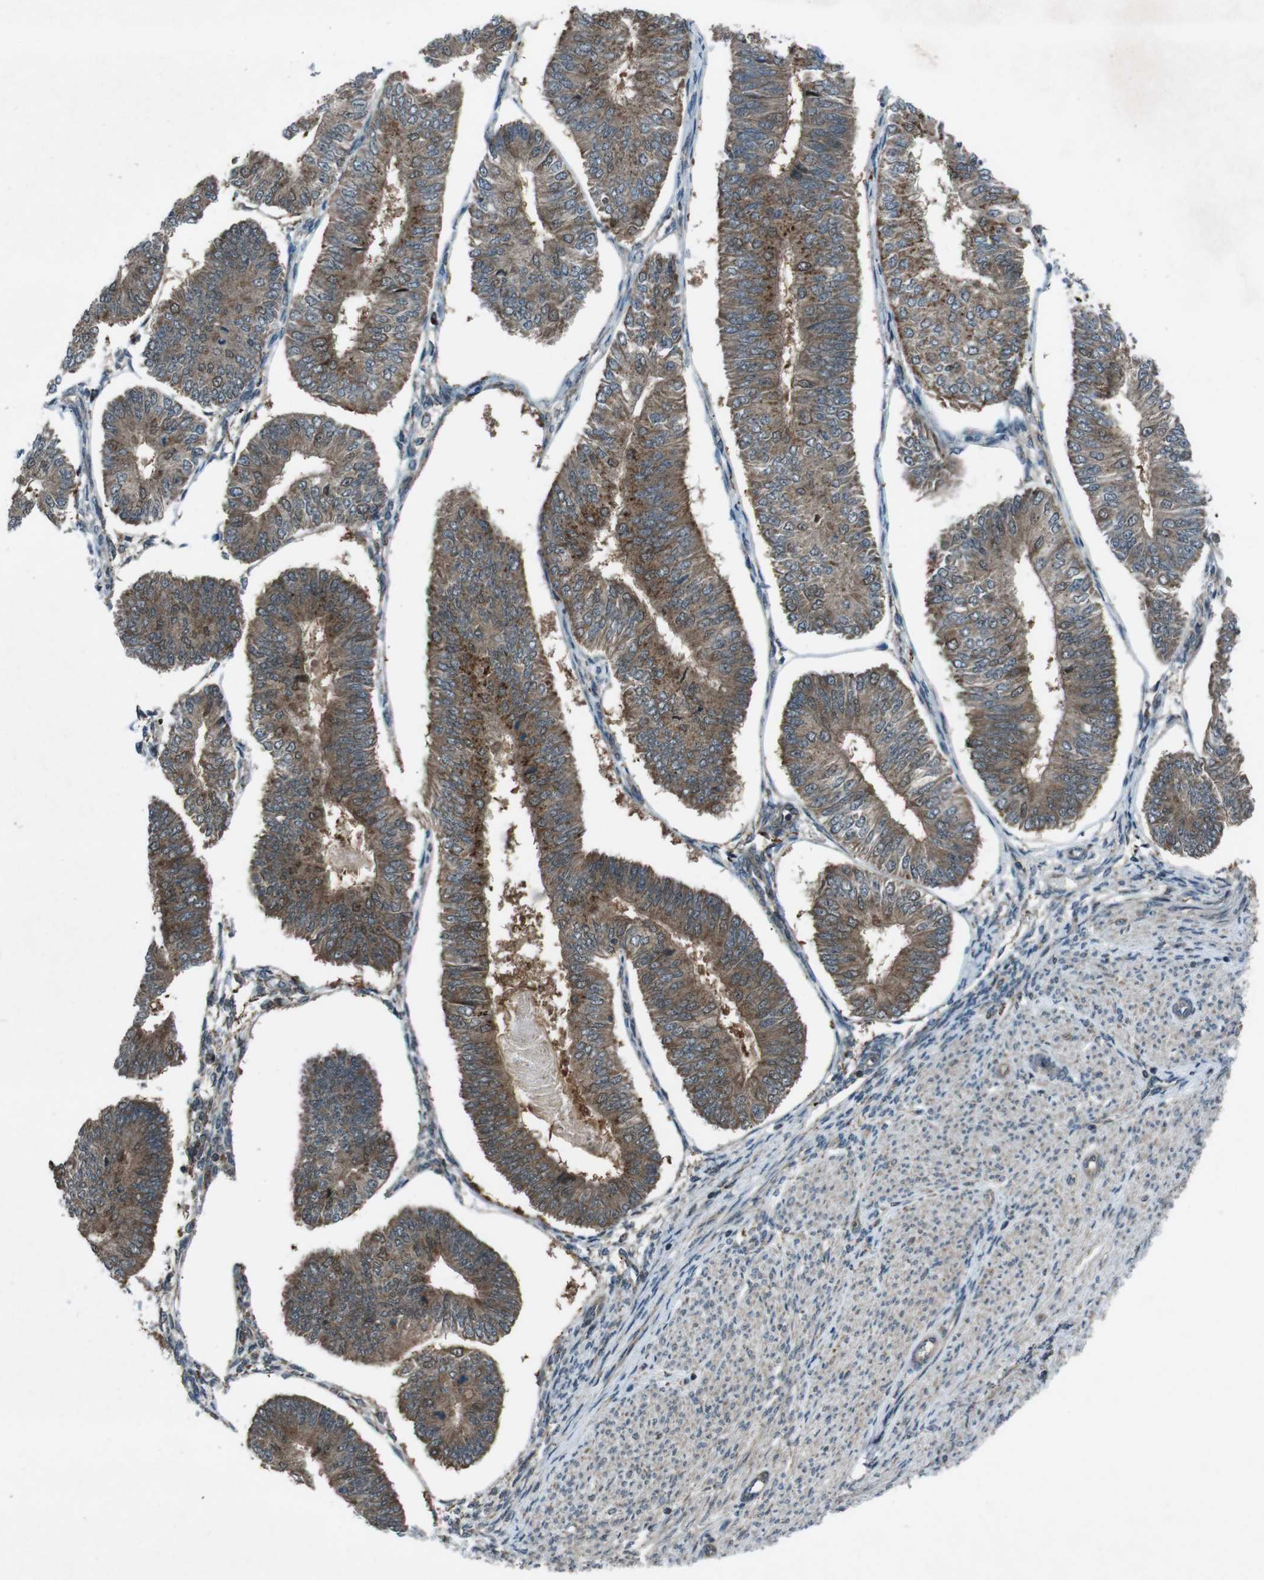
{"staining": {"intensity": "moderate", "quantity": ">75%", "location": "cytoplasmic/membranous"}, "tissue": "endometrial cancer", "cell_type": "Tumor cells", "image_type": "cancer", "snomed": [{"axis": "morphology", "description": "Adenocarcinoma, NOS"}, {"axis": "topography", "description": "Endometrium"}], "caption": "A brown stain highlights moderate cytoplasmic/membranous positivity of a protein in endometrial cancer tumor cells. (IHC, brightfield microscopy, high magnification).", "gene": "SLC27A4", "patient": {"sex": "female", "age": 58}}